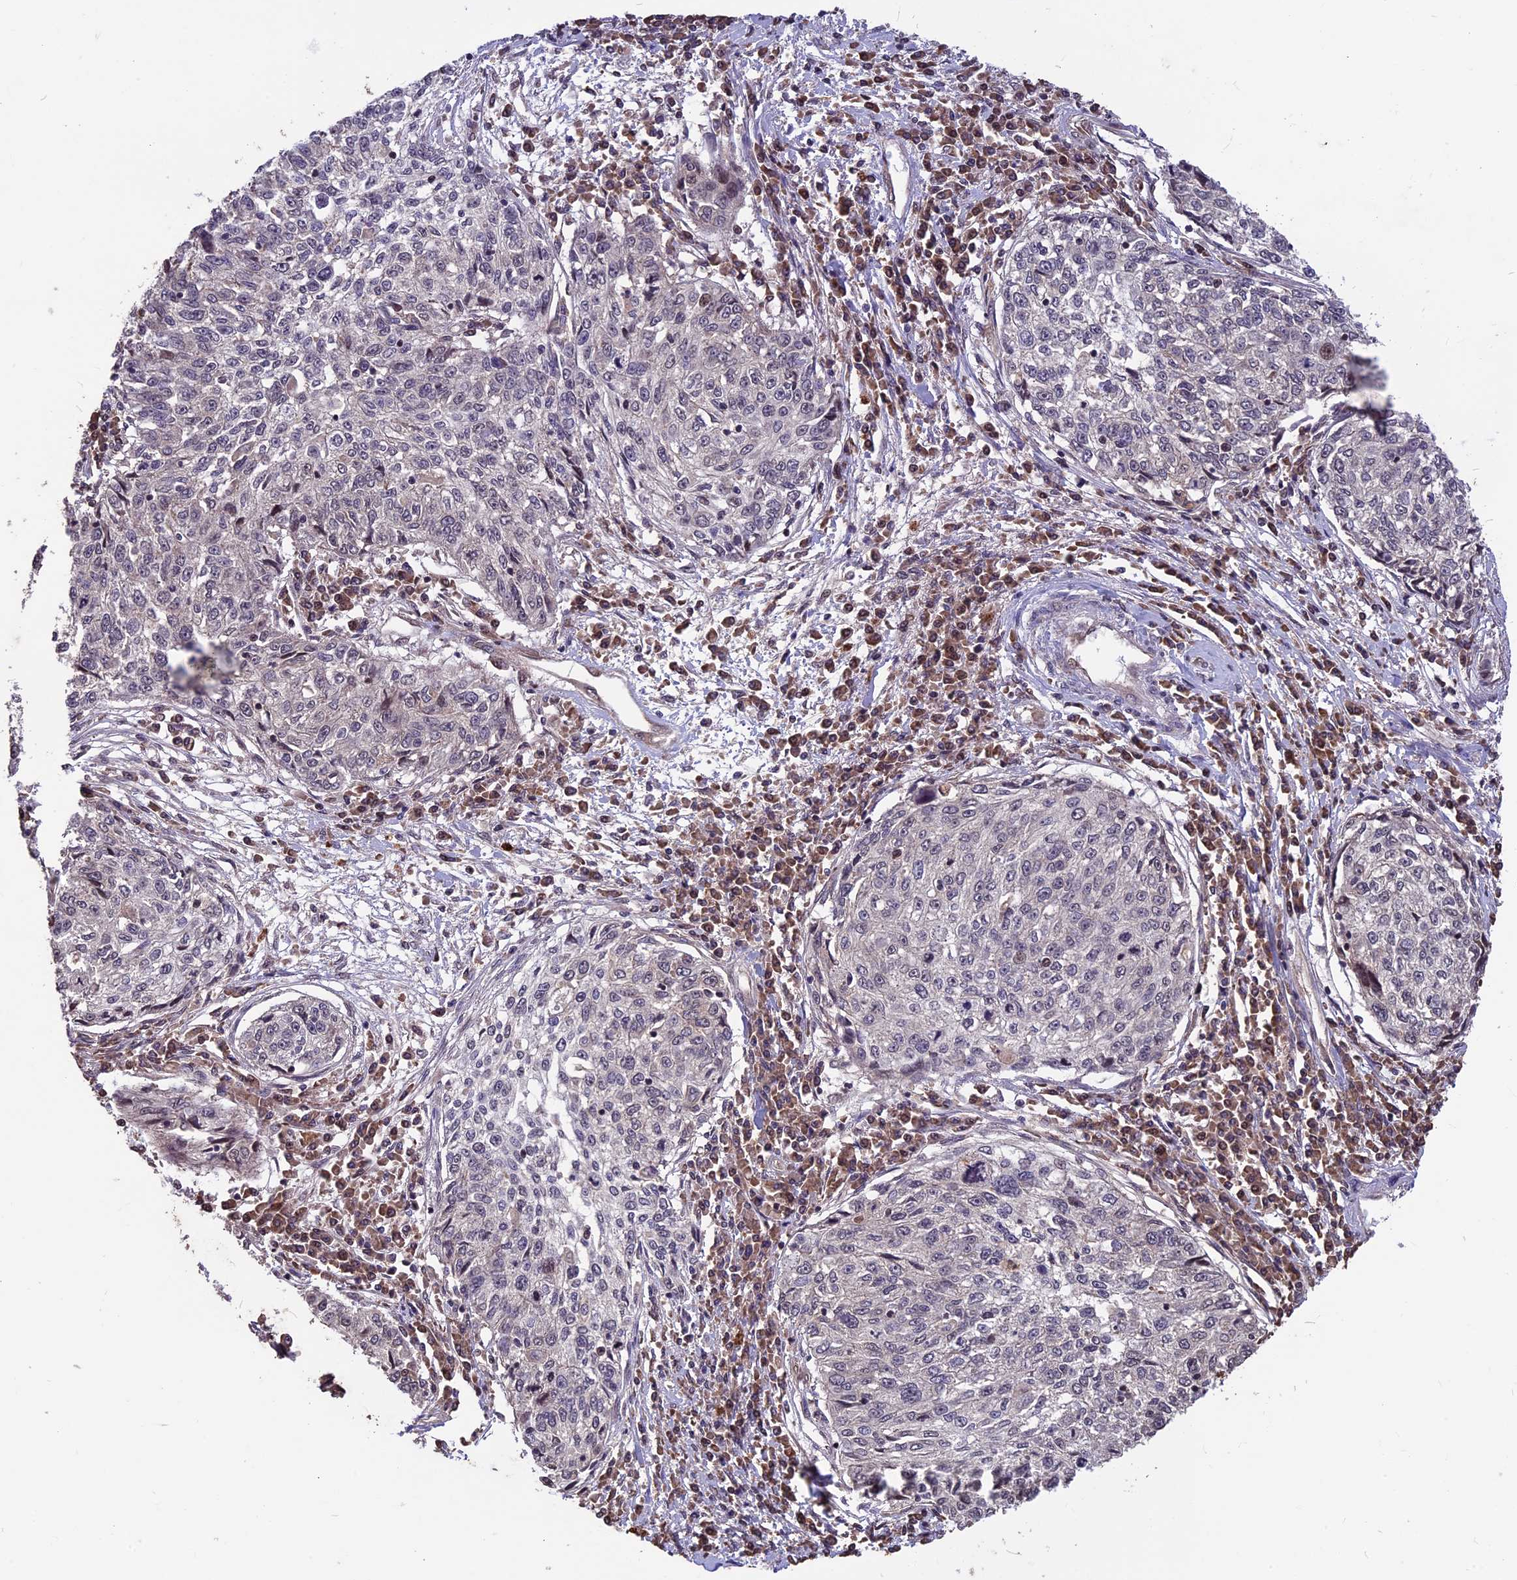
{"staining": {"intensity": "negative", "quantity": "none", "location": "none"}, "tissue": "cervical cancer", "cell_type": "Tumor cells", "image_type": "cancer", "snomed": [{"axis": "morphology", "description": "Squamous cell carcinoma, NOS"}, {"axis": "topography", "description": "Cervix"}], "caption": "Cervical squamous cell carcinoma was stained to show a protein in brown. There is no significant staining in tumor cells.", "gene": "ZNF598", "patient": {"sex": "female", "age": 57}}